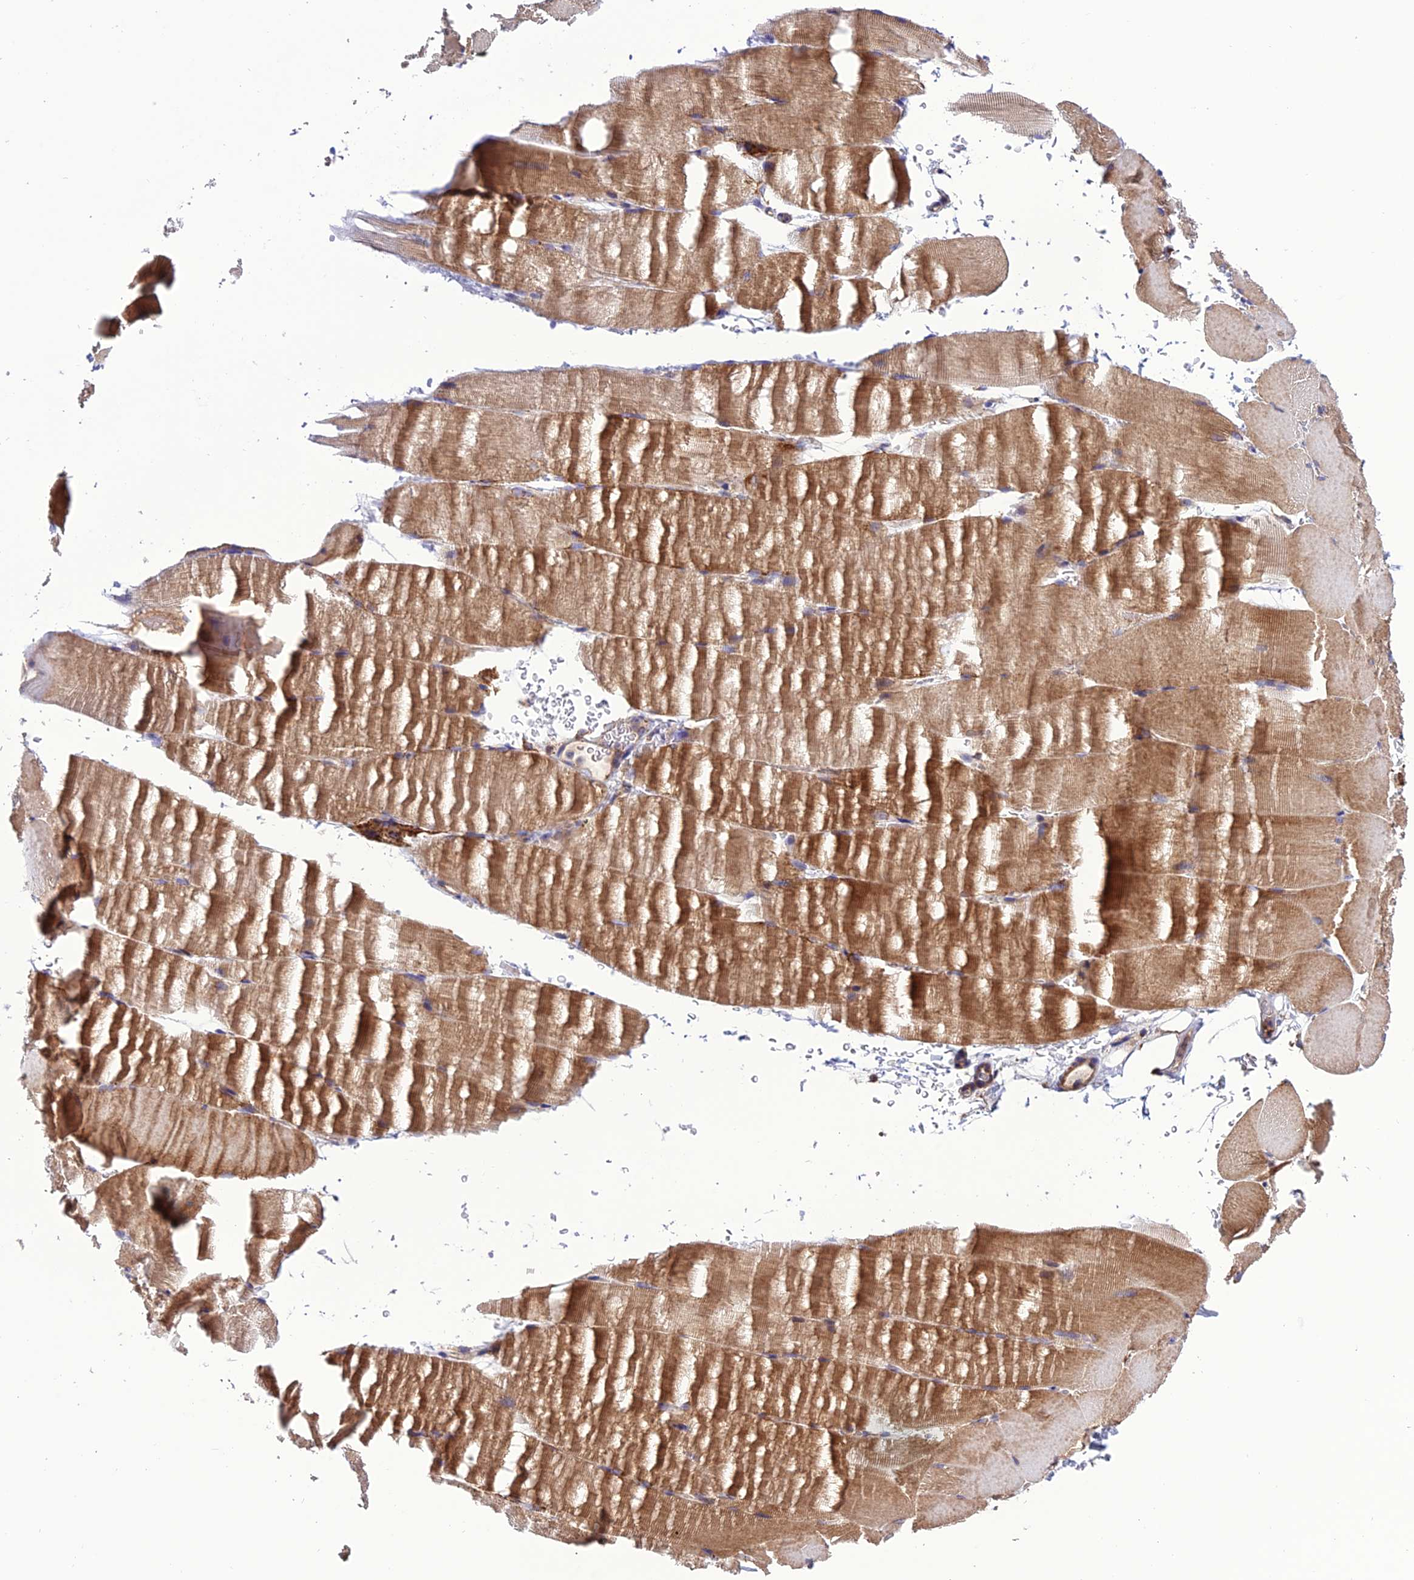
{"staining": {"intensity": "moderate", "quantity": ">75%", "location": "cytoplasmic/membranous"}, "tissue": "skeletal muscle", "cell_type": "Myocytes", "image_type": "normal", "snomed": [{"axis": "morphology", "description": "Normal tissue, NOS"}, {"axis": "topography", "description": "Skeletal muscle"}, {"axis": "topography", "description": "Parathyroid gland"}], "caption": "Myocytes show medium levels of moderate cytoplasmic/membranous expression in approximately >75% of cells in normal skeletal muscle.", "gene": "MRPS9", "patient": {"sex": "female", "age": 37}}